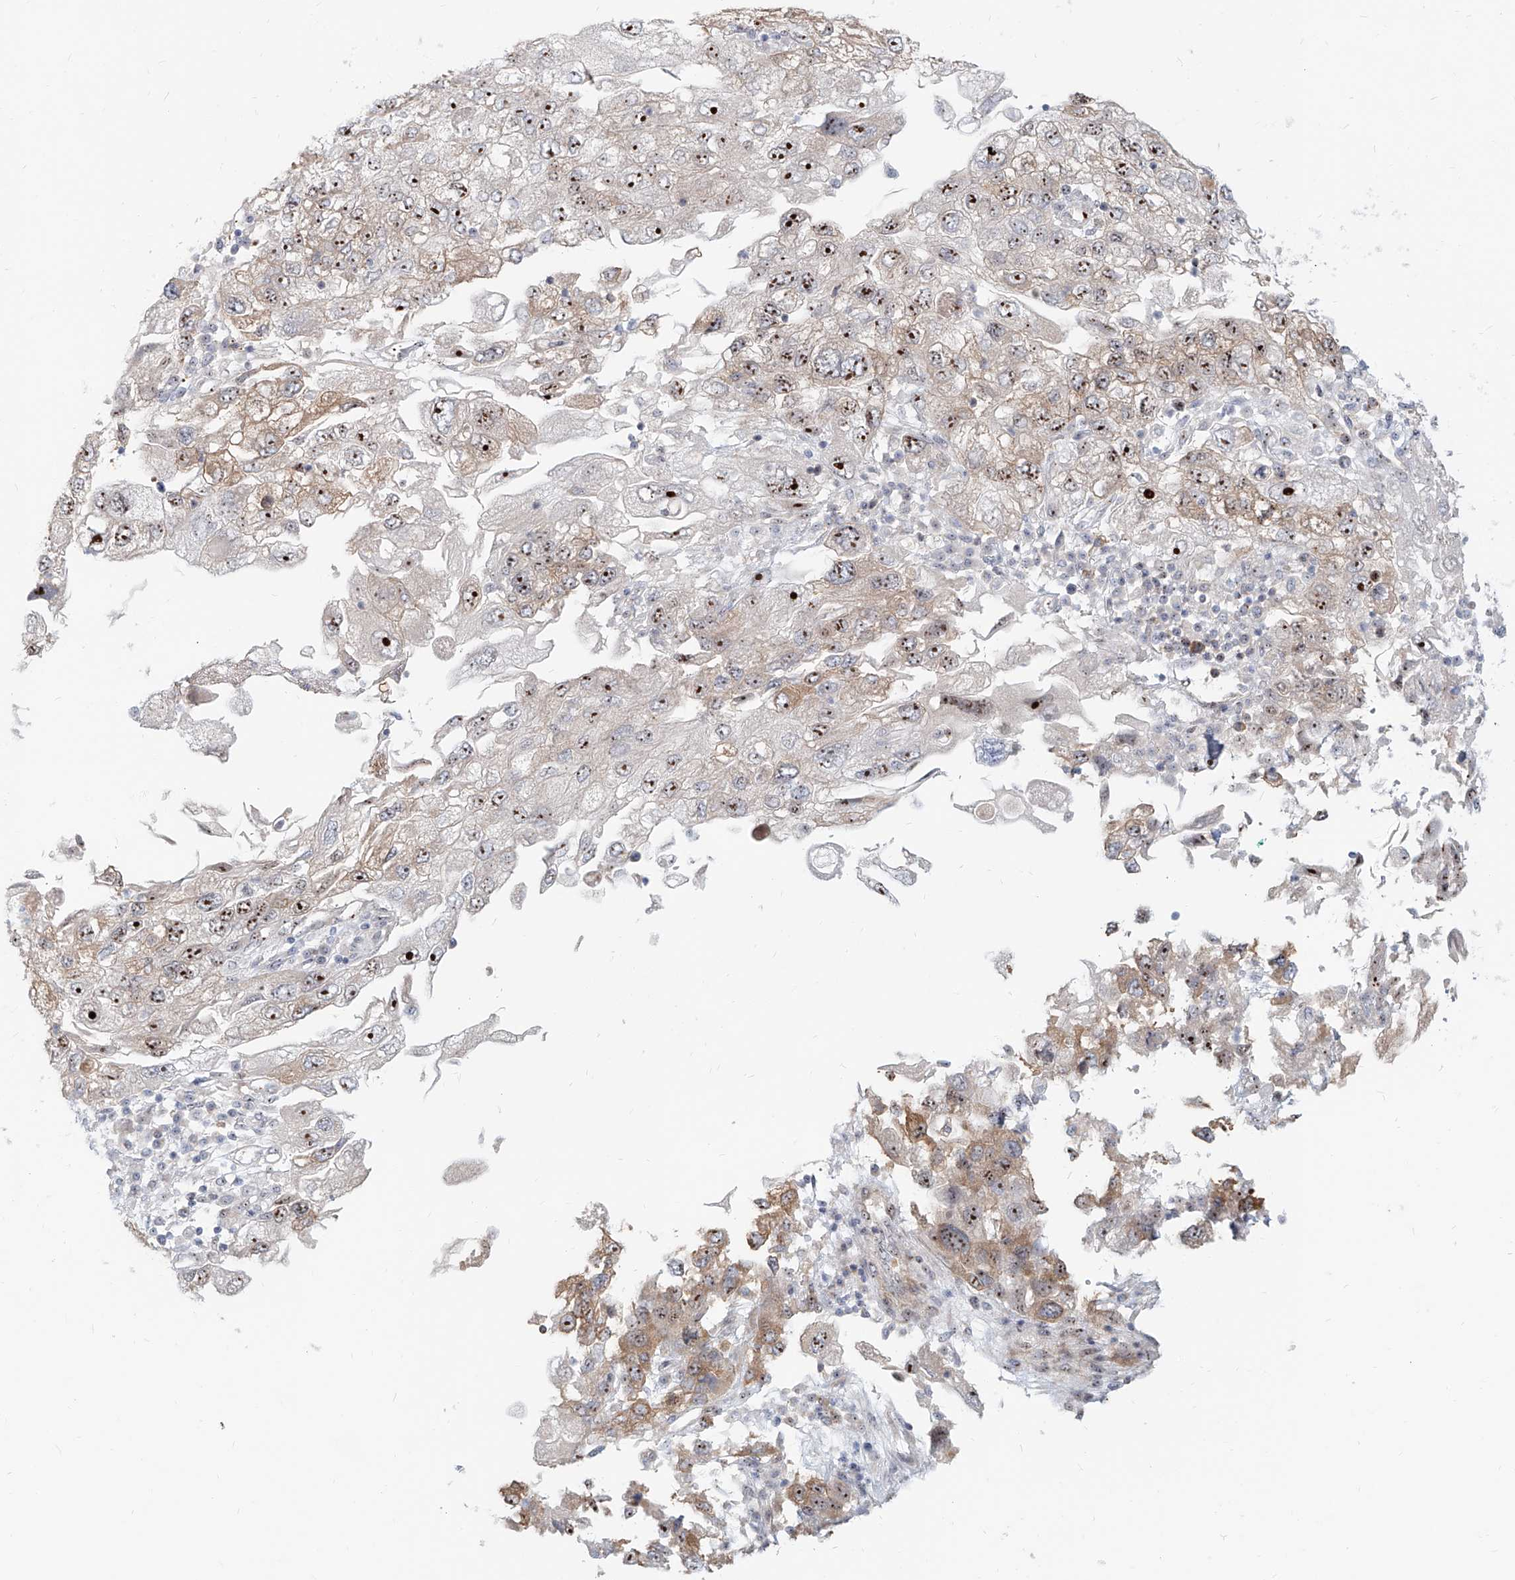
{"staining": {"intensity": "strong", "quantity": ">75%", "location": "nuclear"}, "tissue": "endometrial cancer", "cell_type": "Tumor cells", "image_type": "cancer", "snomed": [{"axis": "morphology", "description": "Adenocarcinoma, NOS"}, {"axis": "topography", "description": "Endometrium"}], "caption": "High-power microscopy captured an immunohistochemistry micrograph of adenocarcinoma (endometrial), revealing strong nuclear positivity in about >75% of tumor cells.", "gene": "BYSL", "patient": {"sex": "female", "age": 49}}